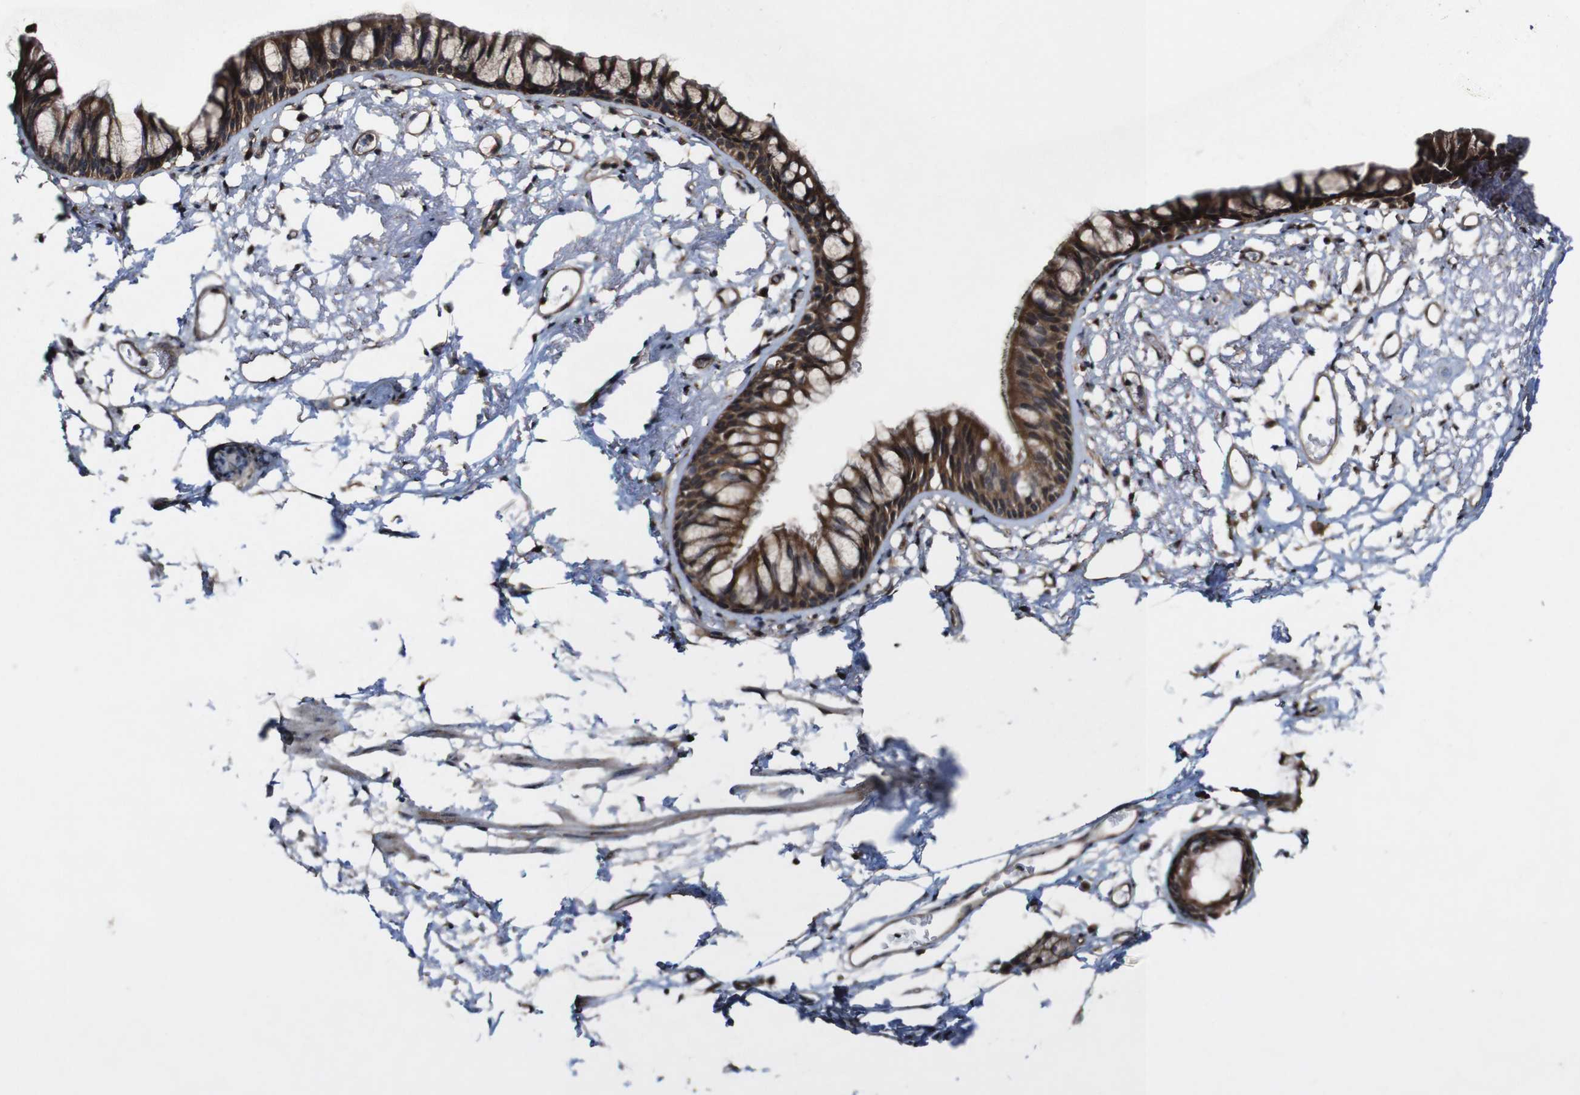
{"staining": {"intensity": "strong", "quantity": ">75%", "location": "cytoplasmic/membranous"}, "tissue": "adipose tissue", "cell_type": "Adipocytes", "image_type": "normal", "snomed": [{"axis": "morphology", "description": "Normal tissue, NOS"}, {"axis": "topography", "description": "Bronchus"}], "caption": "Adipose tissue stained with immunohistochemistry (IHC) demonstrates strong cytoplasmic/membranous expression in about >75% of adipocytes. (Brightfield microscopy of DAB IHC at high magnification).", "gene": "BTN3A3", "patient": {"sex": "female", "age": 73}}